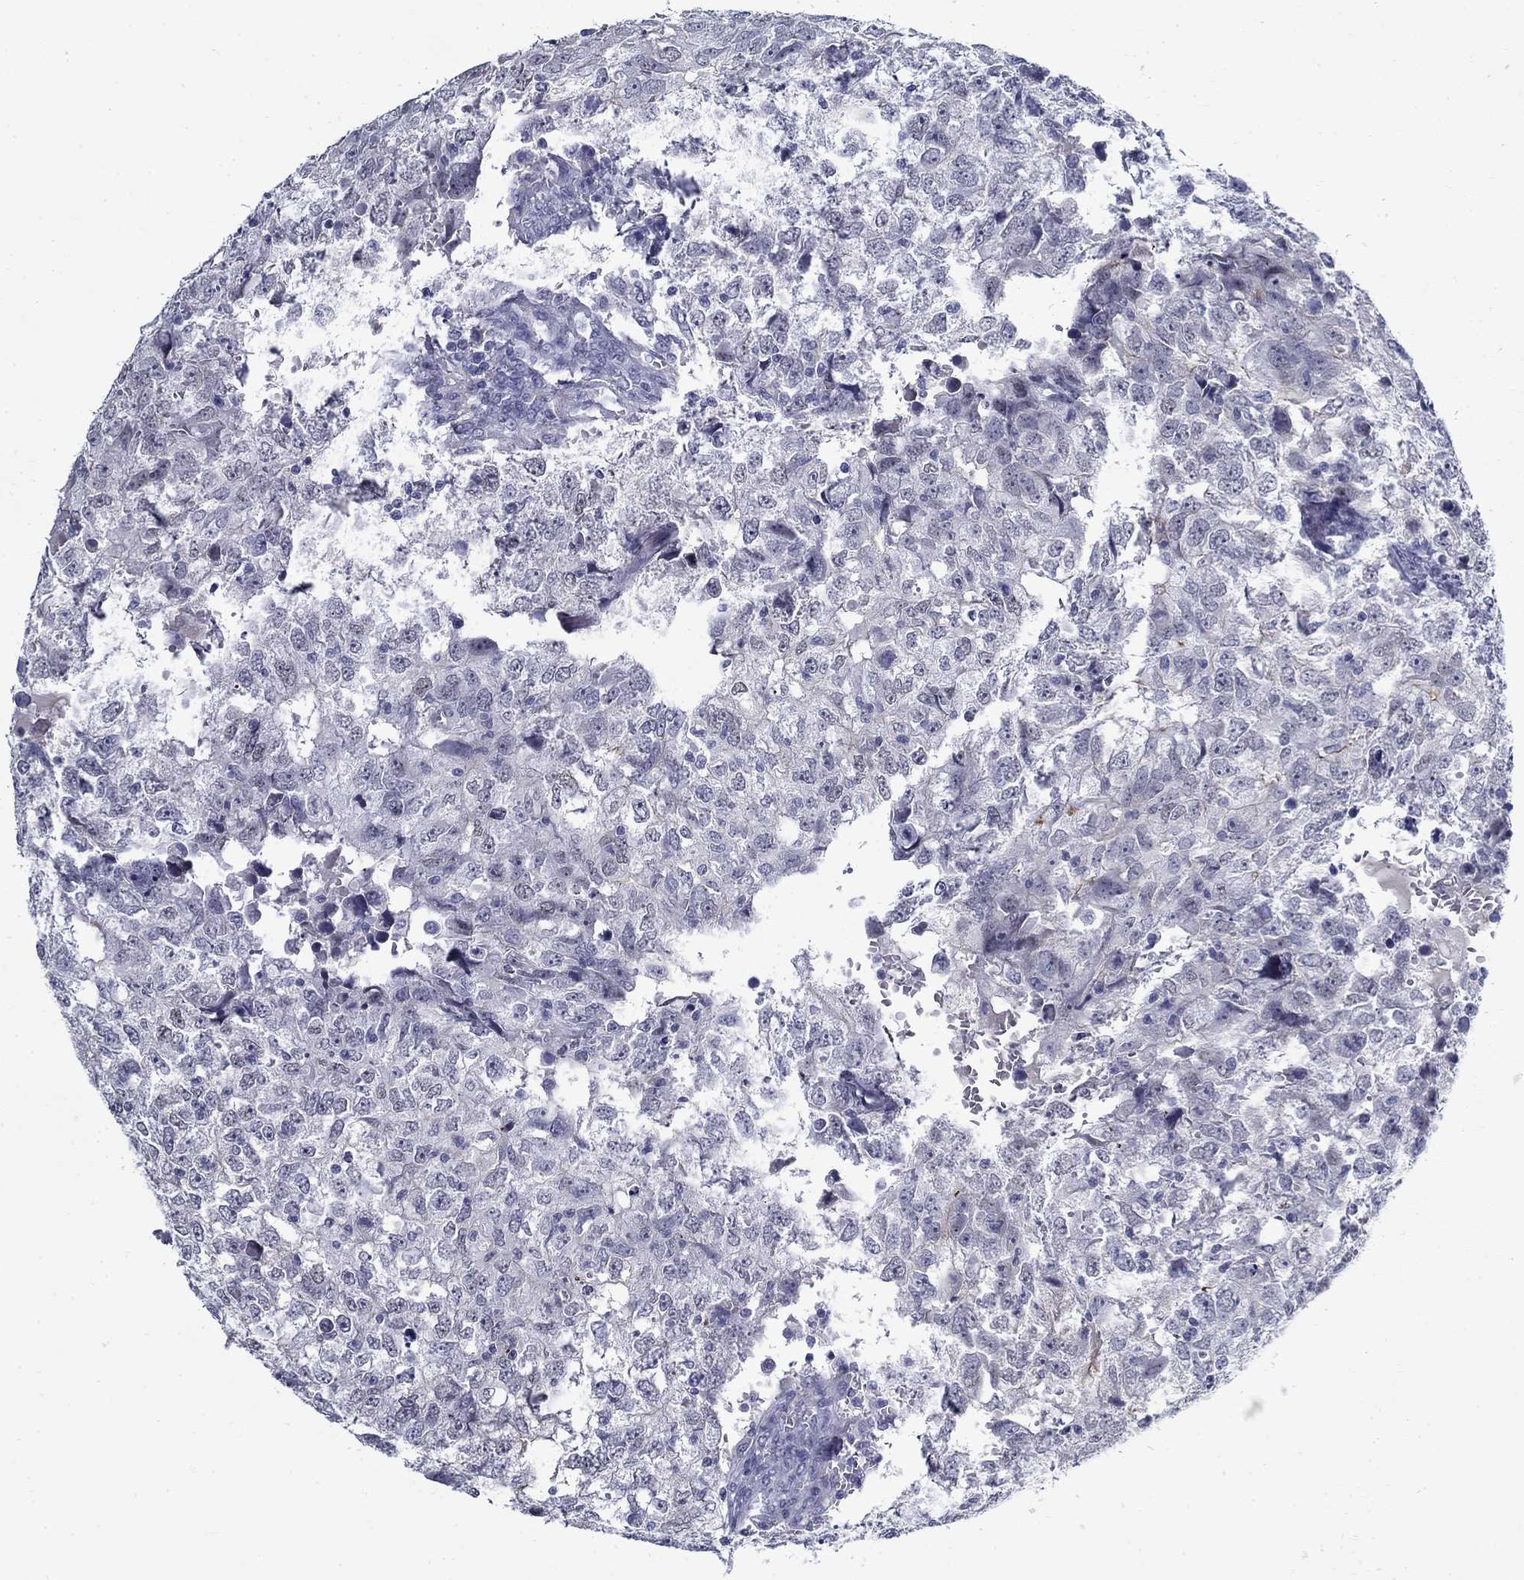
{"staining": {"intensity": "negative", "quantity": "none", "location": "none"}, "tissue": "breast cancer", "cell_type": "Tumor cells", "image_type": "cancer", "snomed": [{"axis": "morphology", "description": "Duct carcinoma"}, {"axis": "topography", "description": "Breast"}], "caption": "Immunohistochemistry (IHC) image of neoplastic tissue: human invasive ductal carcinoma (breast) stained with DAB reveals no significant protein staining in tumor cells. (DAB immunohistochemistry visualized using brightfield microscopy, high magnification).", "gene": "C4orf19", "patient": {"sex": "female", "age": 30}}